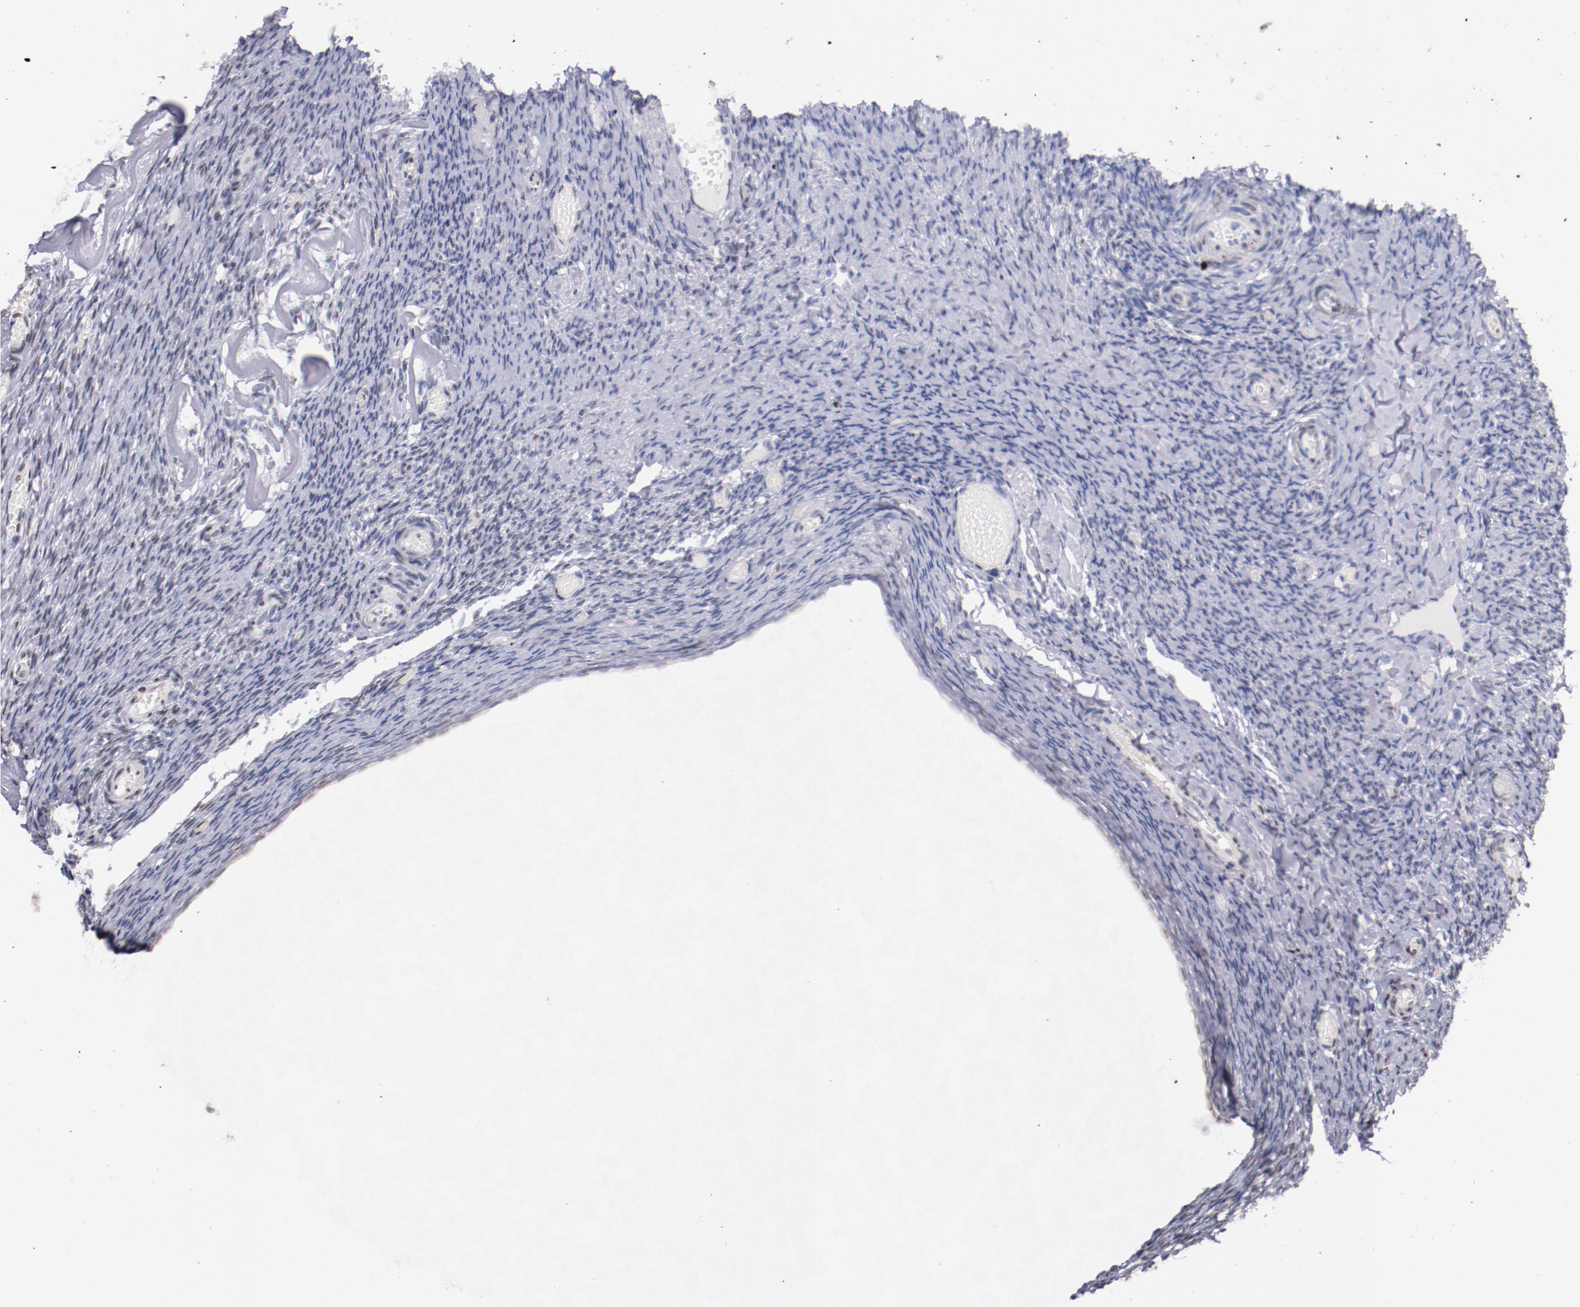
{"staining": {"intensity": "negative", "quantity": "none", "location": "none"}, "tissue": "ovary", "cell_type": "Follicle cells", "image_type": "normal", "snomed": [{"axis": "morphology", "description": "Normal tissue, NOS"}, {"axis": "topography", "description": "Ovary"}], "caption": "The micrograph displays no significant staining in follicle cells of ovary. (DAB immunohistochemistry (IHC) visualized using brightfield microscopy, high magnification).", "gene": "SRF", "patient": {"sex": "female", "age": 60}}